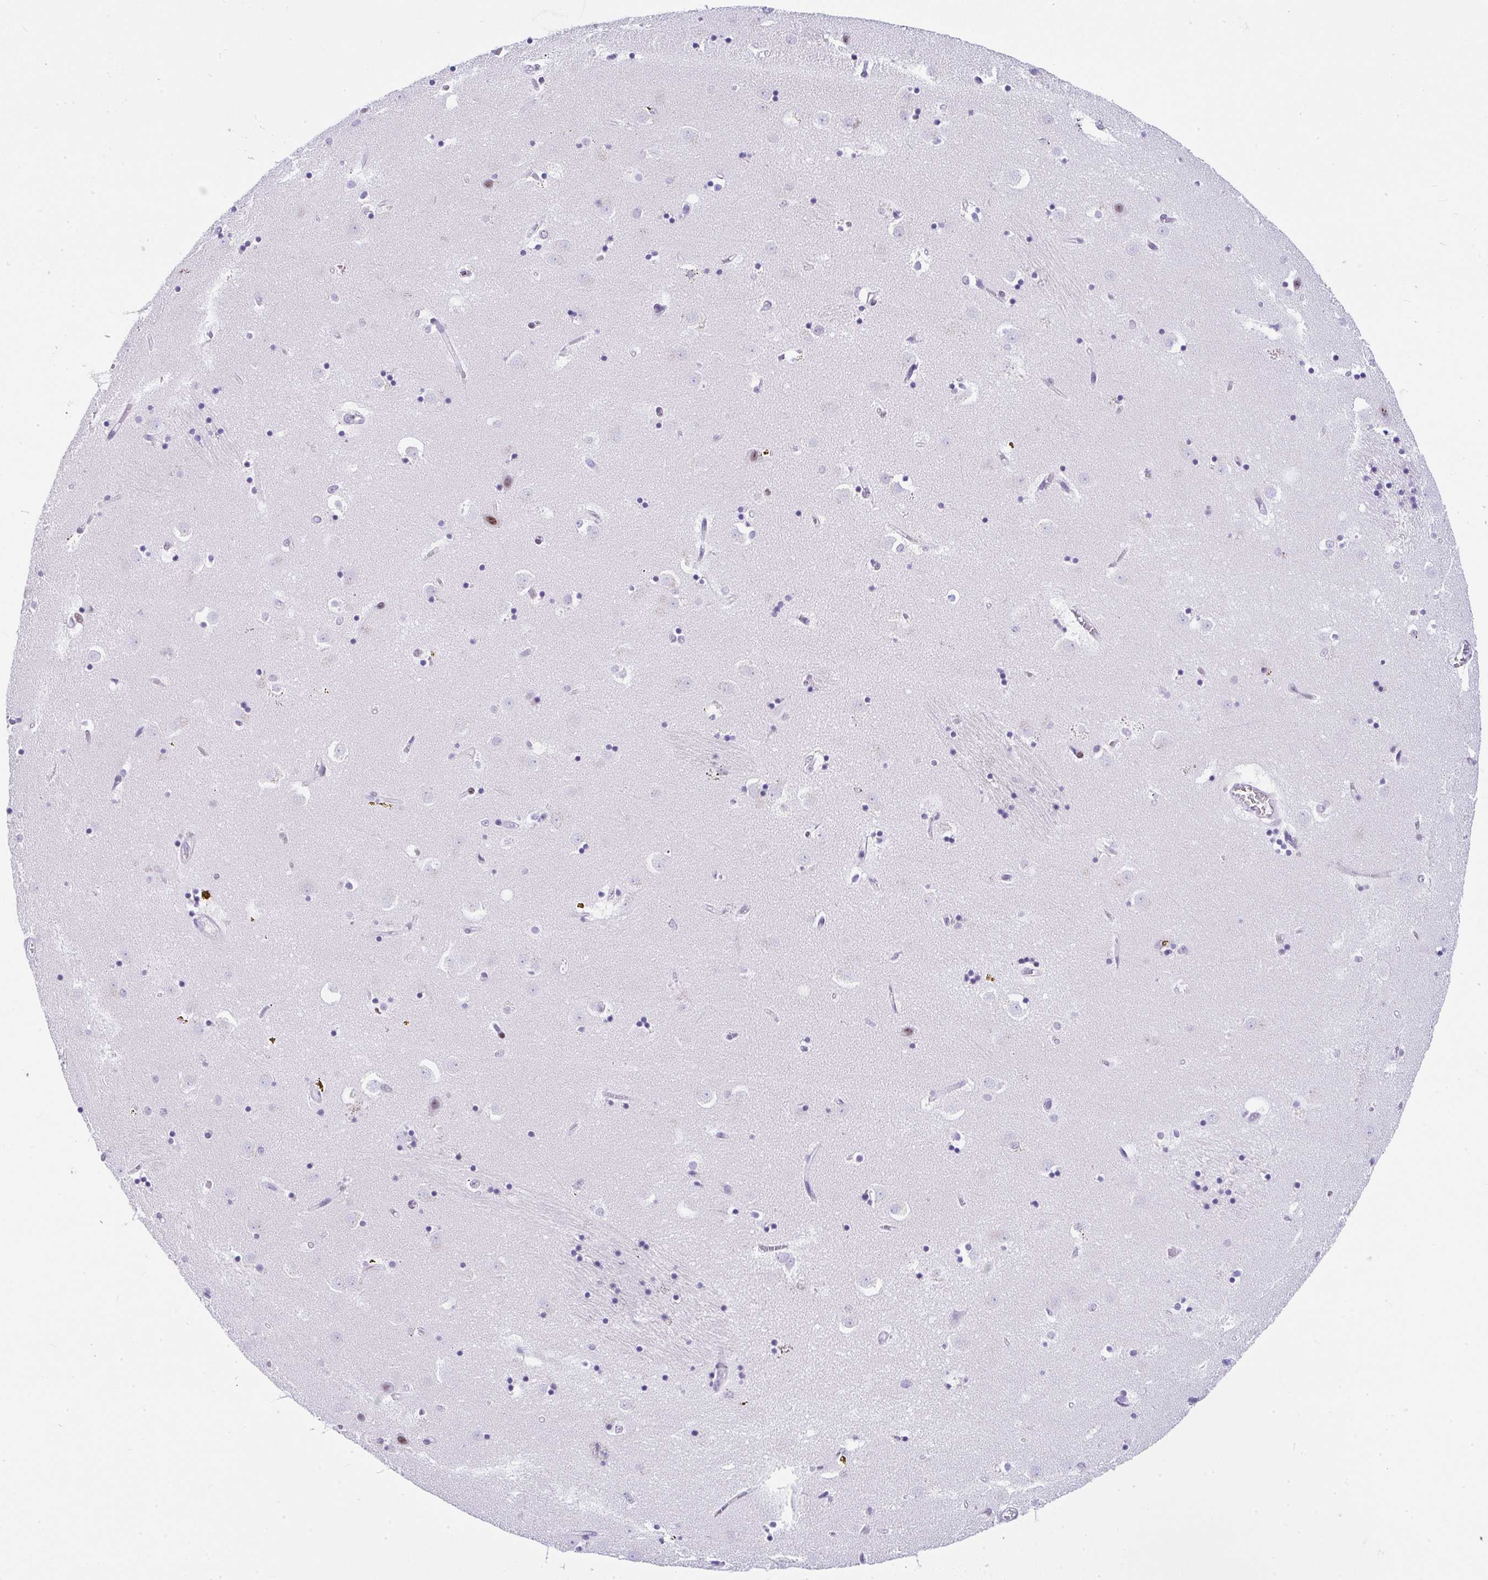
{"staining": {"intensity": "moderate", "quantity": "<25%", "location": "nuclear"}, "tissue": "caudate", "cell_type": "Glial cells", "image_type": "normal", "snomed": [{"axis": "morphology", "description": "Normal tissue, NOS"}, {"axis": "topography", "description": "Lateral ventricle wall"}], "caption": "Protein analysis of normal caudate shows moderate nuclear staining in approximately <25% of glial cells. (DAB (3,3'-diaminobenzidine) IHC, brown staining for protein, blue staining for nuclei).", "gene": "NR1D2", "patient": {"sex": "male", "age": 58}}